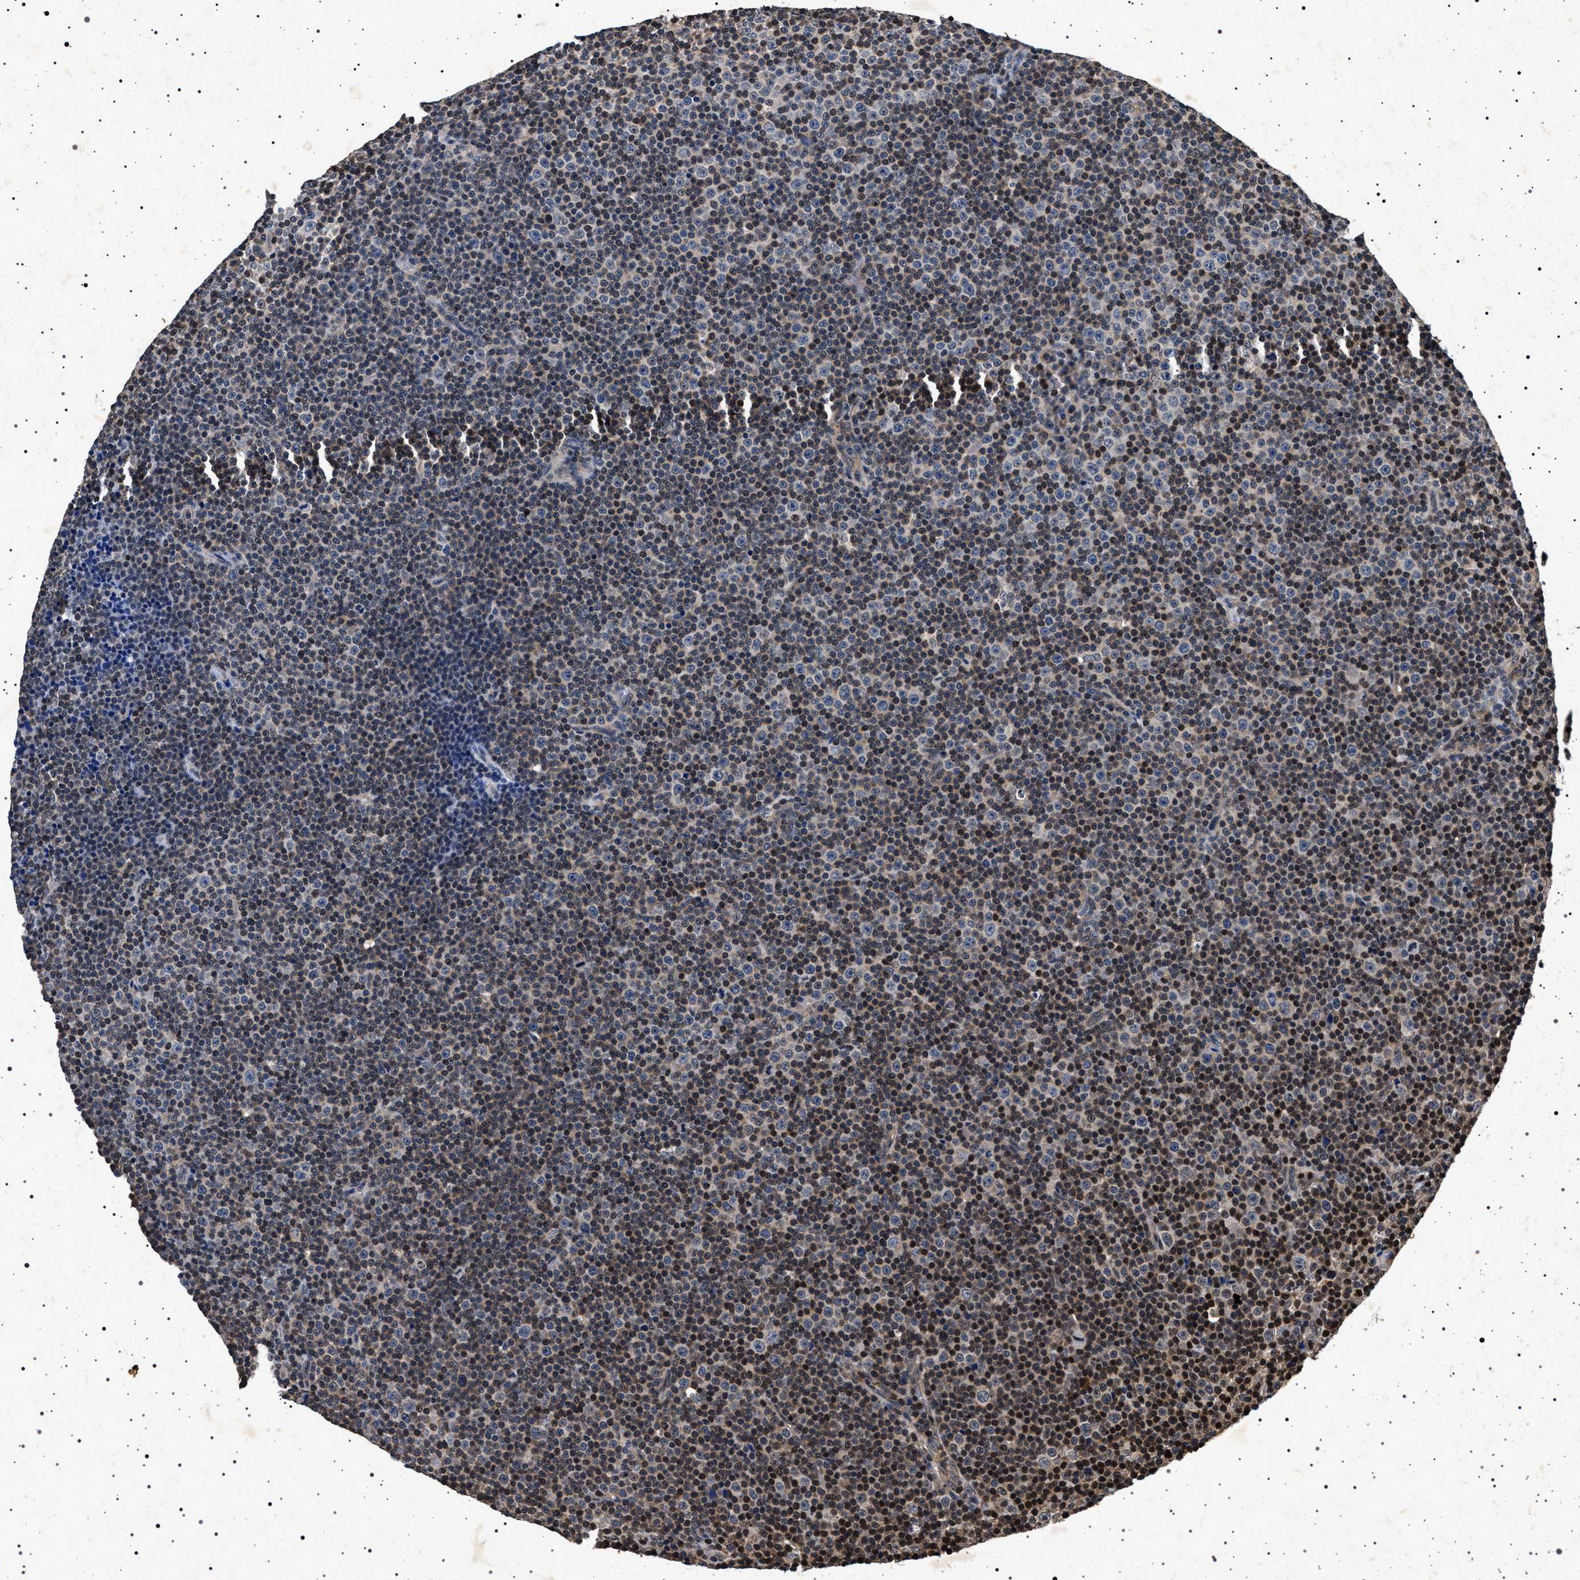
{"staining": {"intensity": "negative", "quantity": "none", "location": "none"}, "tissue": "lymphoma", "cell_type": "Tumor cells", "image_type": "cancer", "snomed": [{"axis": "morphology", "description": "Malignant lymphoma, non-Hodgkin's type, Low grade"}, {"axis": "topography", "description": "Lymph node"}], "caption": "The IHC photomicrograph has no significant positivity in tumor cells of malignant lymphoma, non-Hodgkin's type (low-grade) tissue. (DAB immunohistochemistry (IHC) visualized using brightfield microscopy, high magnification).", "gene": "CDKN1B", "patient": {"sex": "female", "age": 67}}